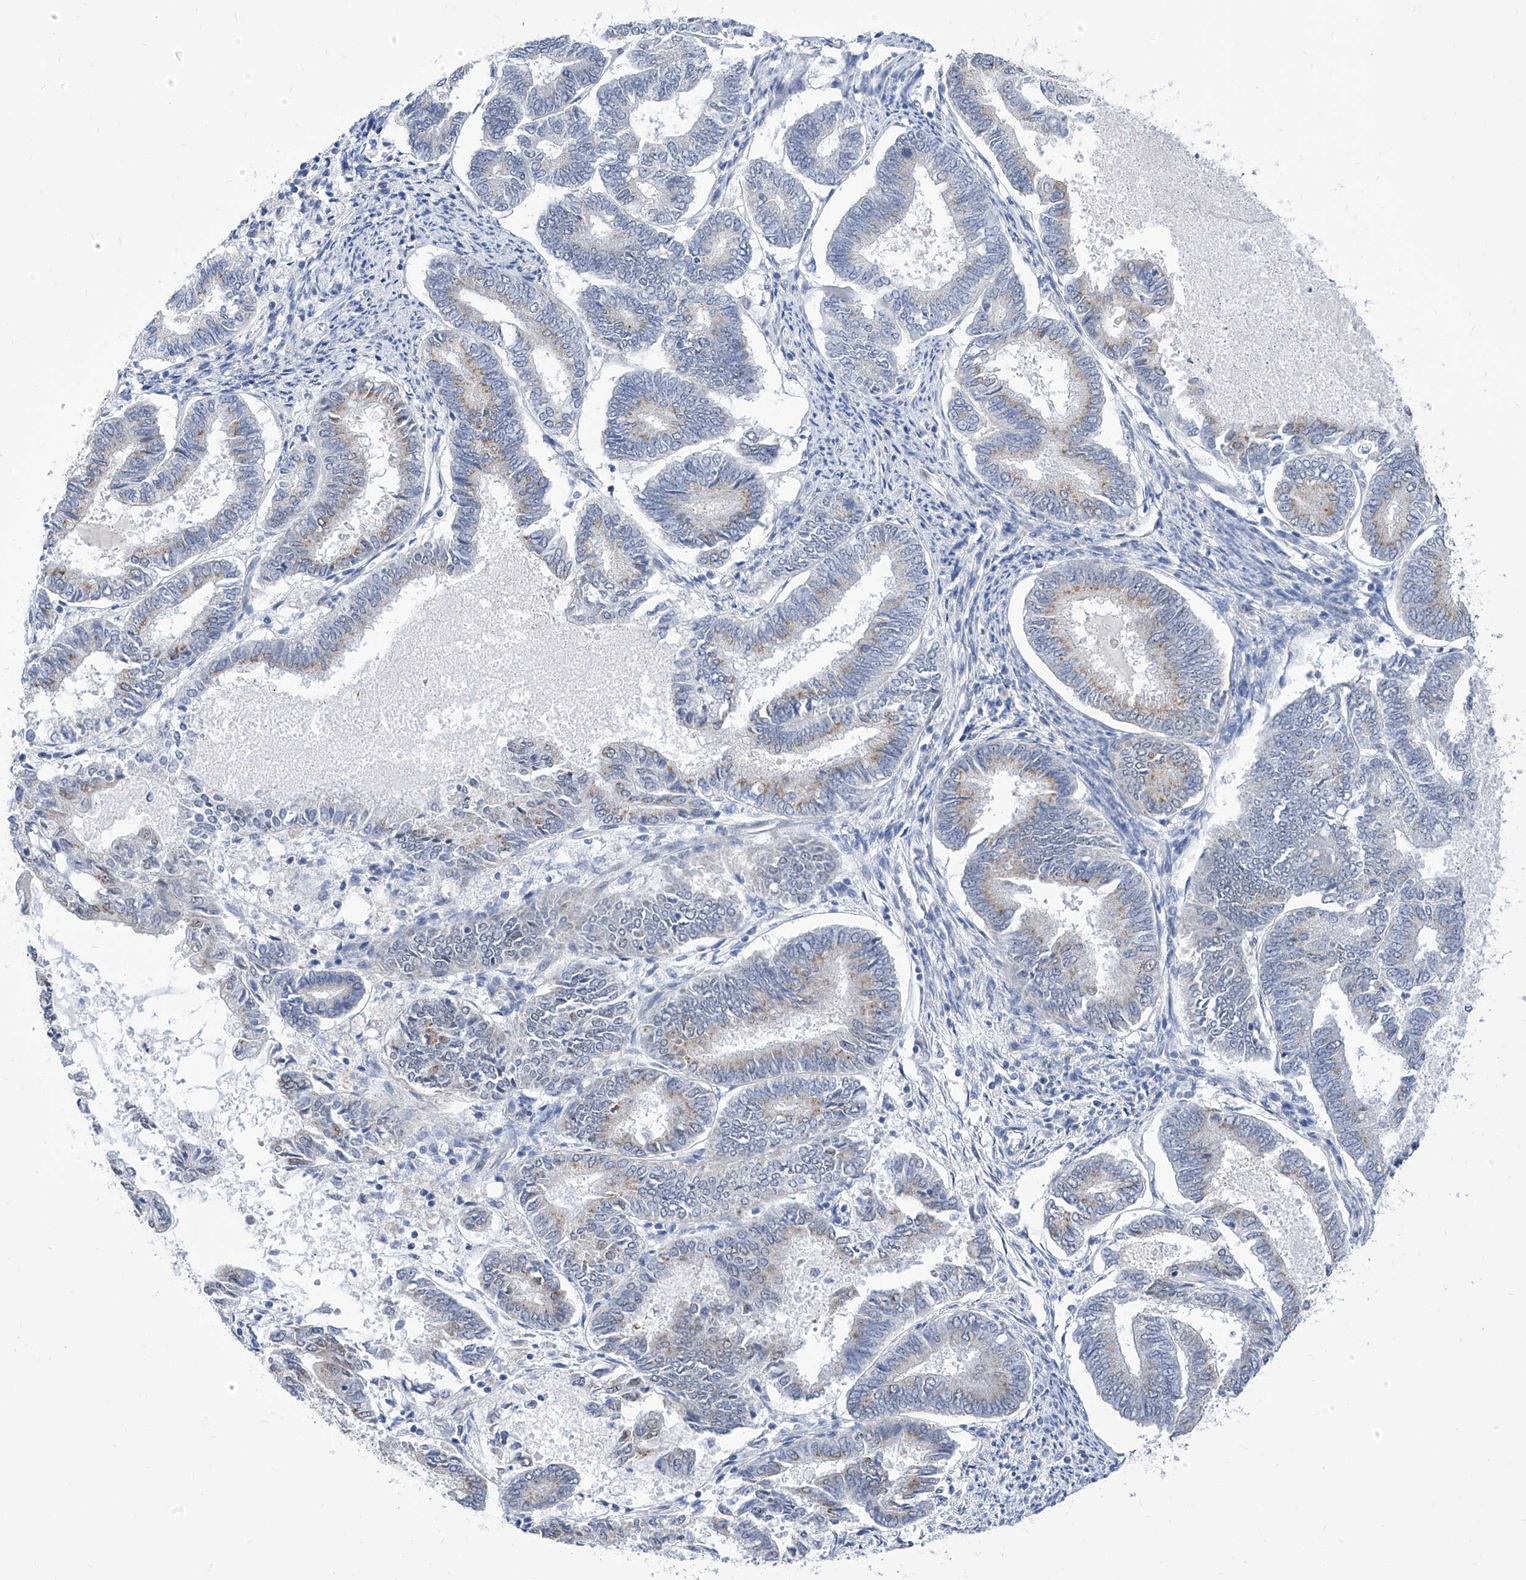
{"staining": {"intensity": "weak", "quantity": "<25%", "location": "cytoplasmic/membranous"}, "tissue": "endometrial cancer", "cell_type": "Tumor cells", "image_type": "cancer", "snomed": [{"axis": "morphology", "description": "Adenocarcinoma, NOS"}, {"axis": "topography", "description": "Endometrium"}], "caption": "Endometrial cancer was stained to show a protein in brown. There is no significant staining in tumor cells.", "gene": "SART1", "patient": {"sex": "female", "age": 86}}